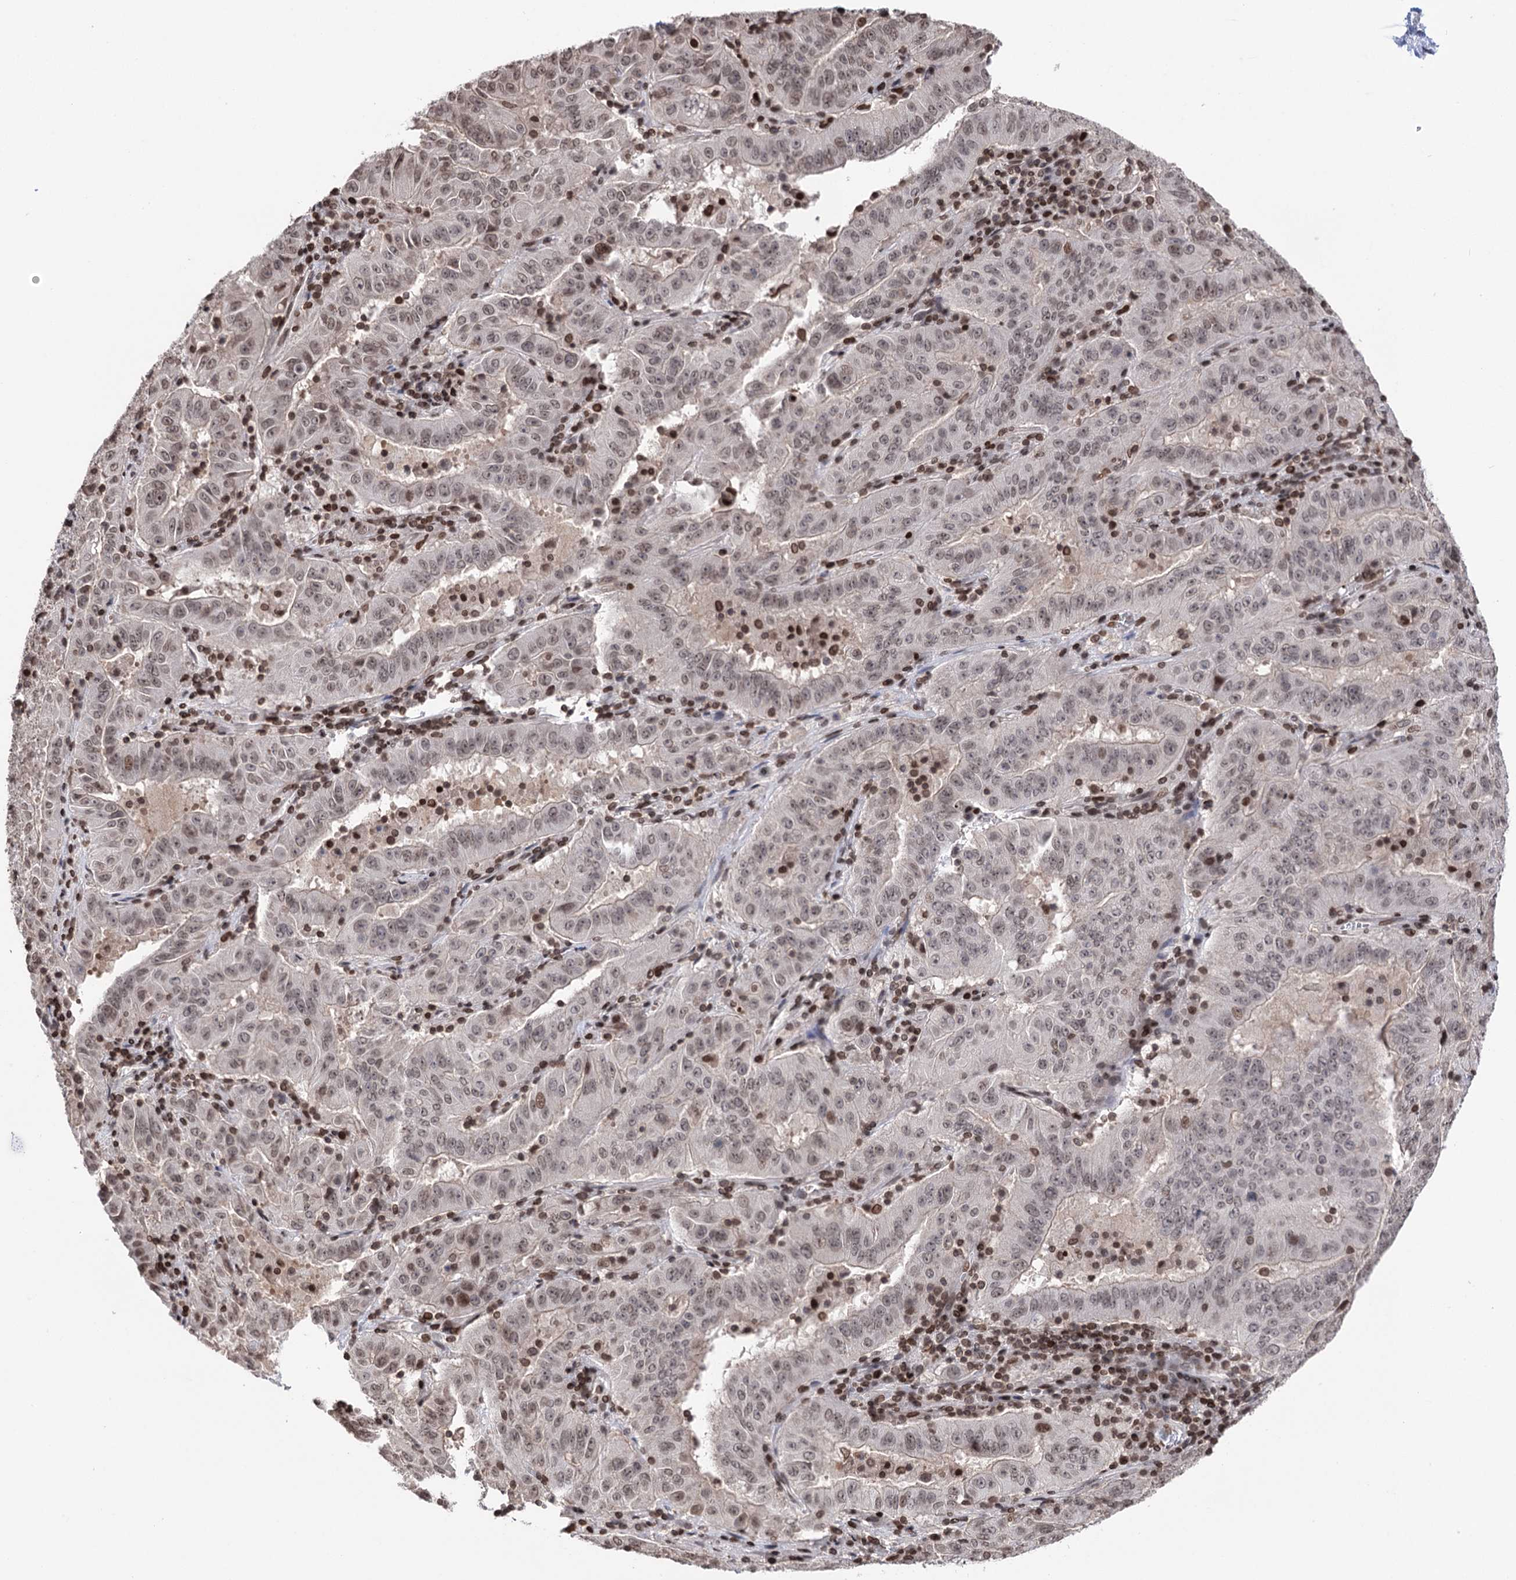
{"staining": {"intensity": "moderate", "quantity": "<25%", "location": "nuclear"}, "tissue": "pancreatic cancer", "cell_type": "Tumor cells", "image_type": "cancer", "snomed": [{"axis": "morphology", "description": "Adenocarcinoma, NOS"}, {"axis": "topography", "description": "Pancreas"}], "caption": "This histopathology image reveals immunohistochemistry (IHC) staining of pancreatic cancer, with low moderate nuclear positivity in approximately <25% of tumor cells.", "gene": "CCDC77", "patient": {"sex": "male", "age": 63}}